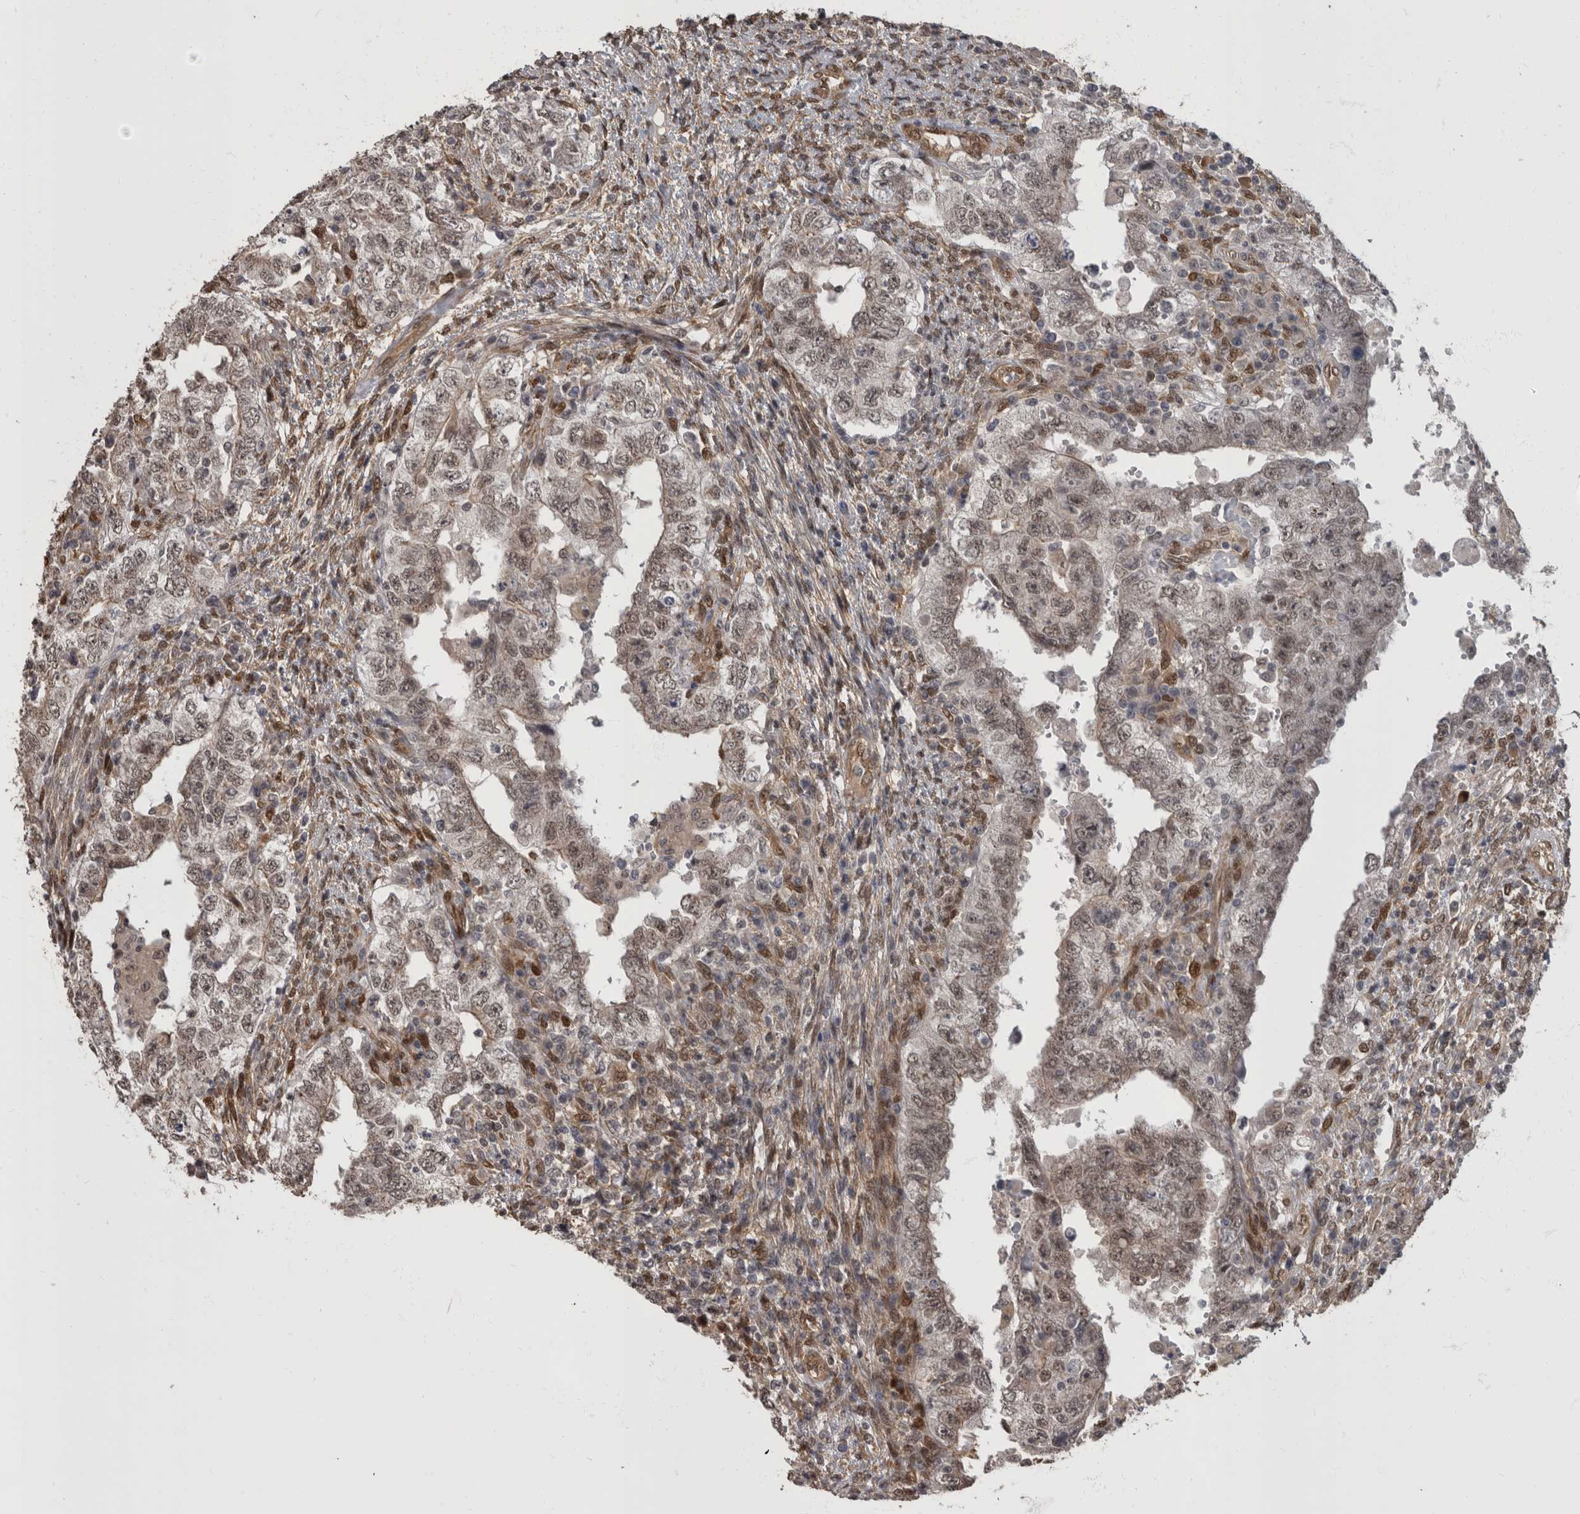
{"staining": {"intensity": "weak", "quantity": ">75%", "location": "nuclear"}, "tissue": "testis cancer", "cell_type": "Tumor cells", "image_type": "cancer", "snomed": [{"axis": "morphology", "description": "Carcinoma, Embryonal, NOS"}, {"axis": "topography", "description": "Testis"}], "caption": "Protein staining by immunohistochemistry (IHC) shows weak nuclear positivity in approximately >75% of tumor cells in embryonal carcinoma (testis).", "gene": "AKT3", "patient": {"sex": "male", "age": 26}}